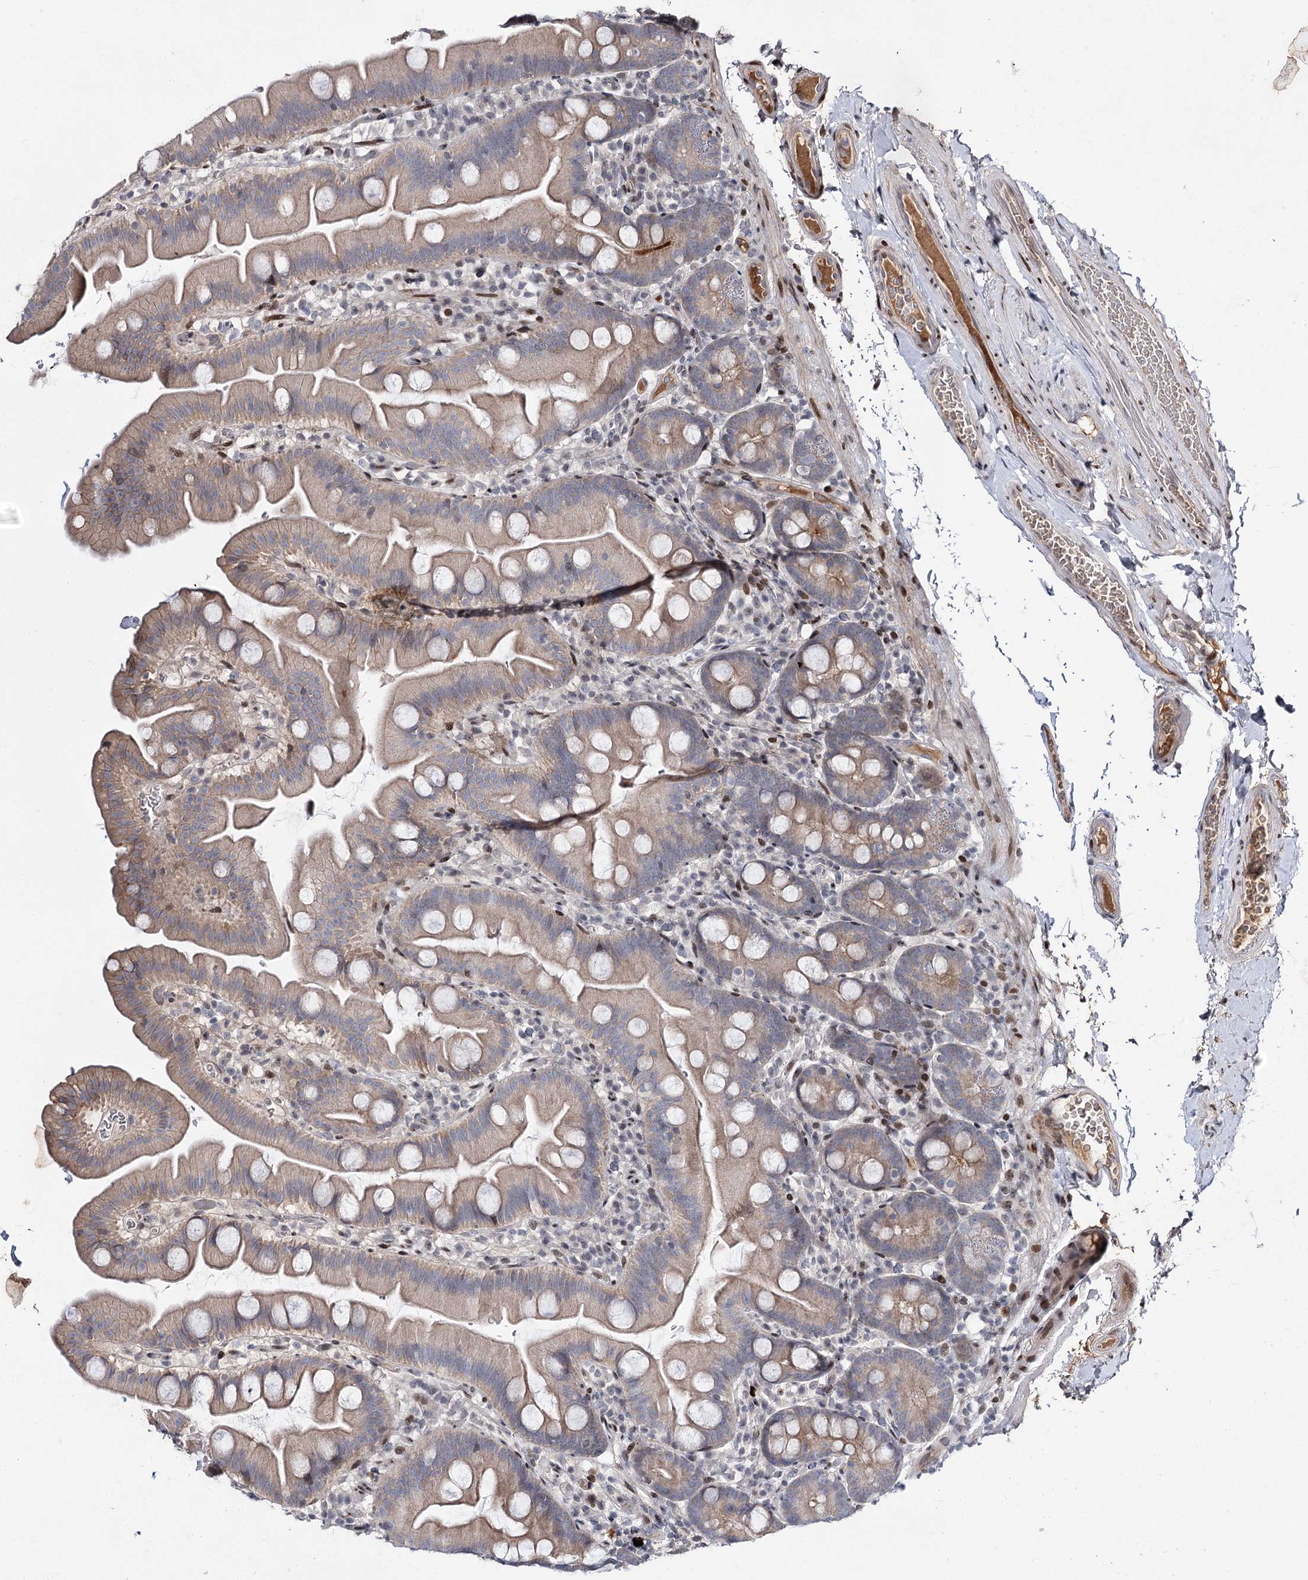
{"staining": {"intensity": "moderate", "quantity": "25%-75%", "location": "cytoplasmic/membranous,nuclear"}, "tissue": "small intestine", "cell_type": "Glandular cells", "image_type": "normal", "snomed": [{"axis": "morphology", "description": "Normal tissue, NOS"}, {"axis": "topography", "description": "Small intestine"}], "caption": "IHC image of benign small intestine stained for a protein (brown), which demonstrates medium levels of moderate cytoplasmic/membranous,nuclear expression in about 25%-75% of glandular cells.", "gene": "ITFG2", "patient": {"sex": "female", "age": 68}}